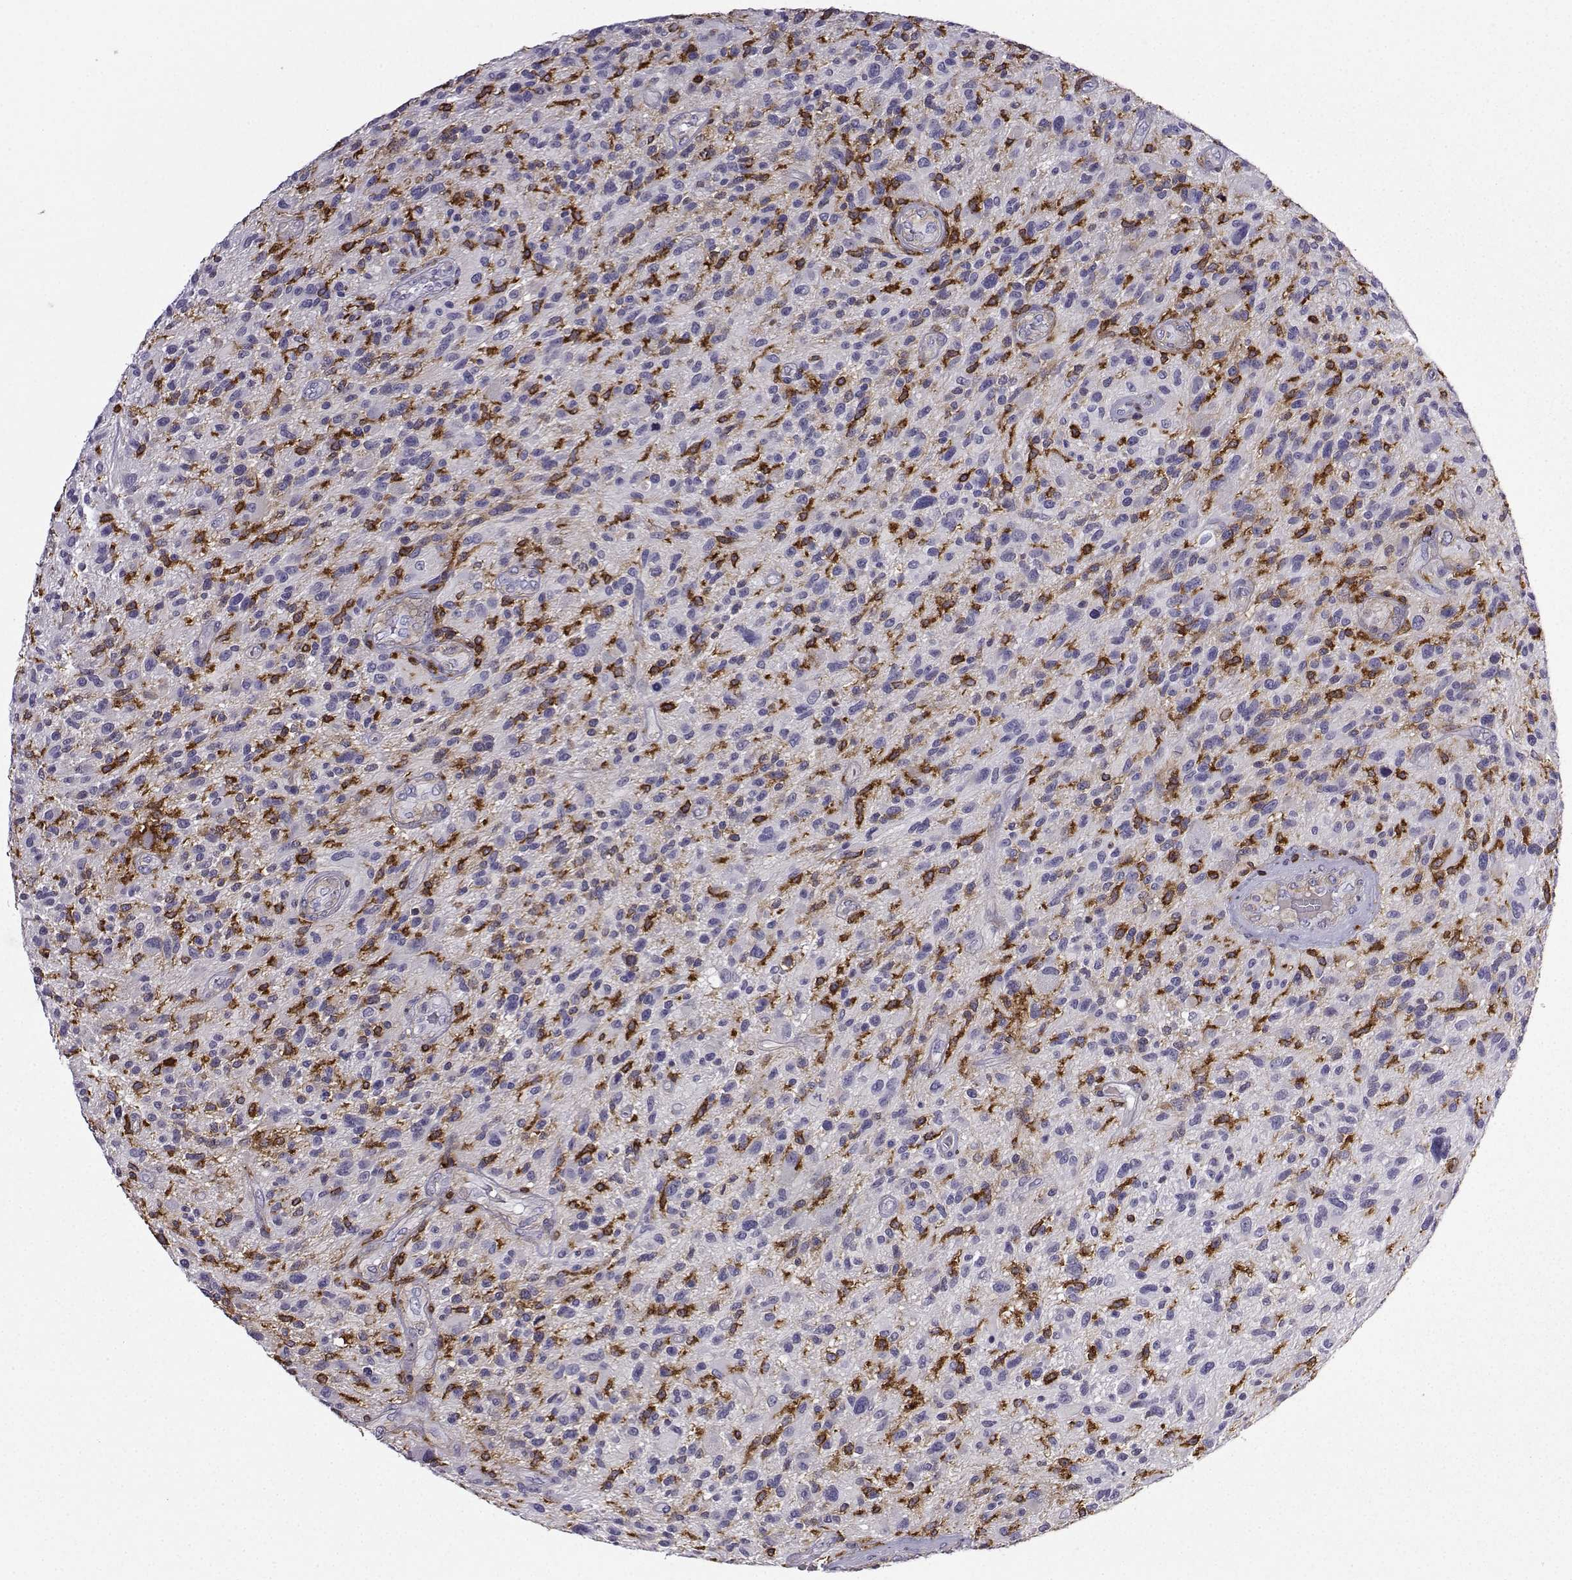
{"staining": {"intensity": "negative", "quantity": "none", "location": "none"}, "tissue": "glioma", "cell_type": "Tumor cells", "image_type": "cancer", "snomed": [{"axis": "morphology", "description": "Glioma, malignant, High grade"}, {"axis": "topography", "description": "Brain"}], "caption": "Protein analysis of glioma reveals no significant positivity in tumor cells.", "gene": "DOCK10", "patient": {"sex": "male", "age": 47}}